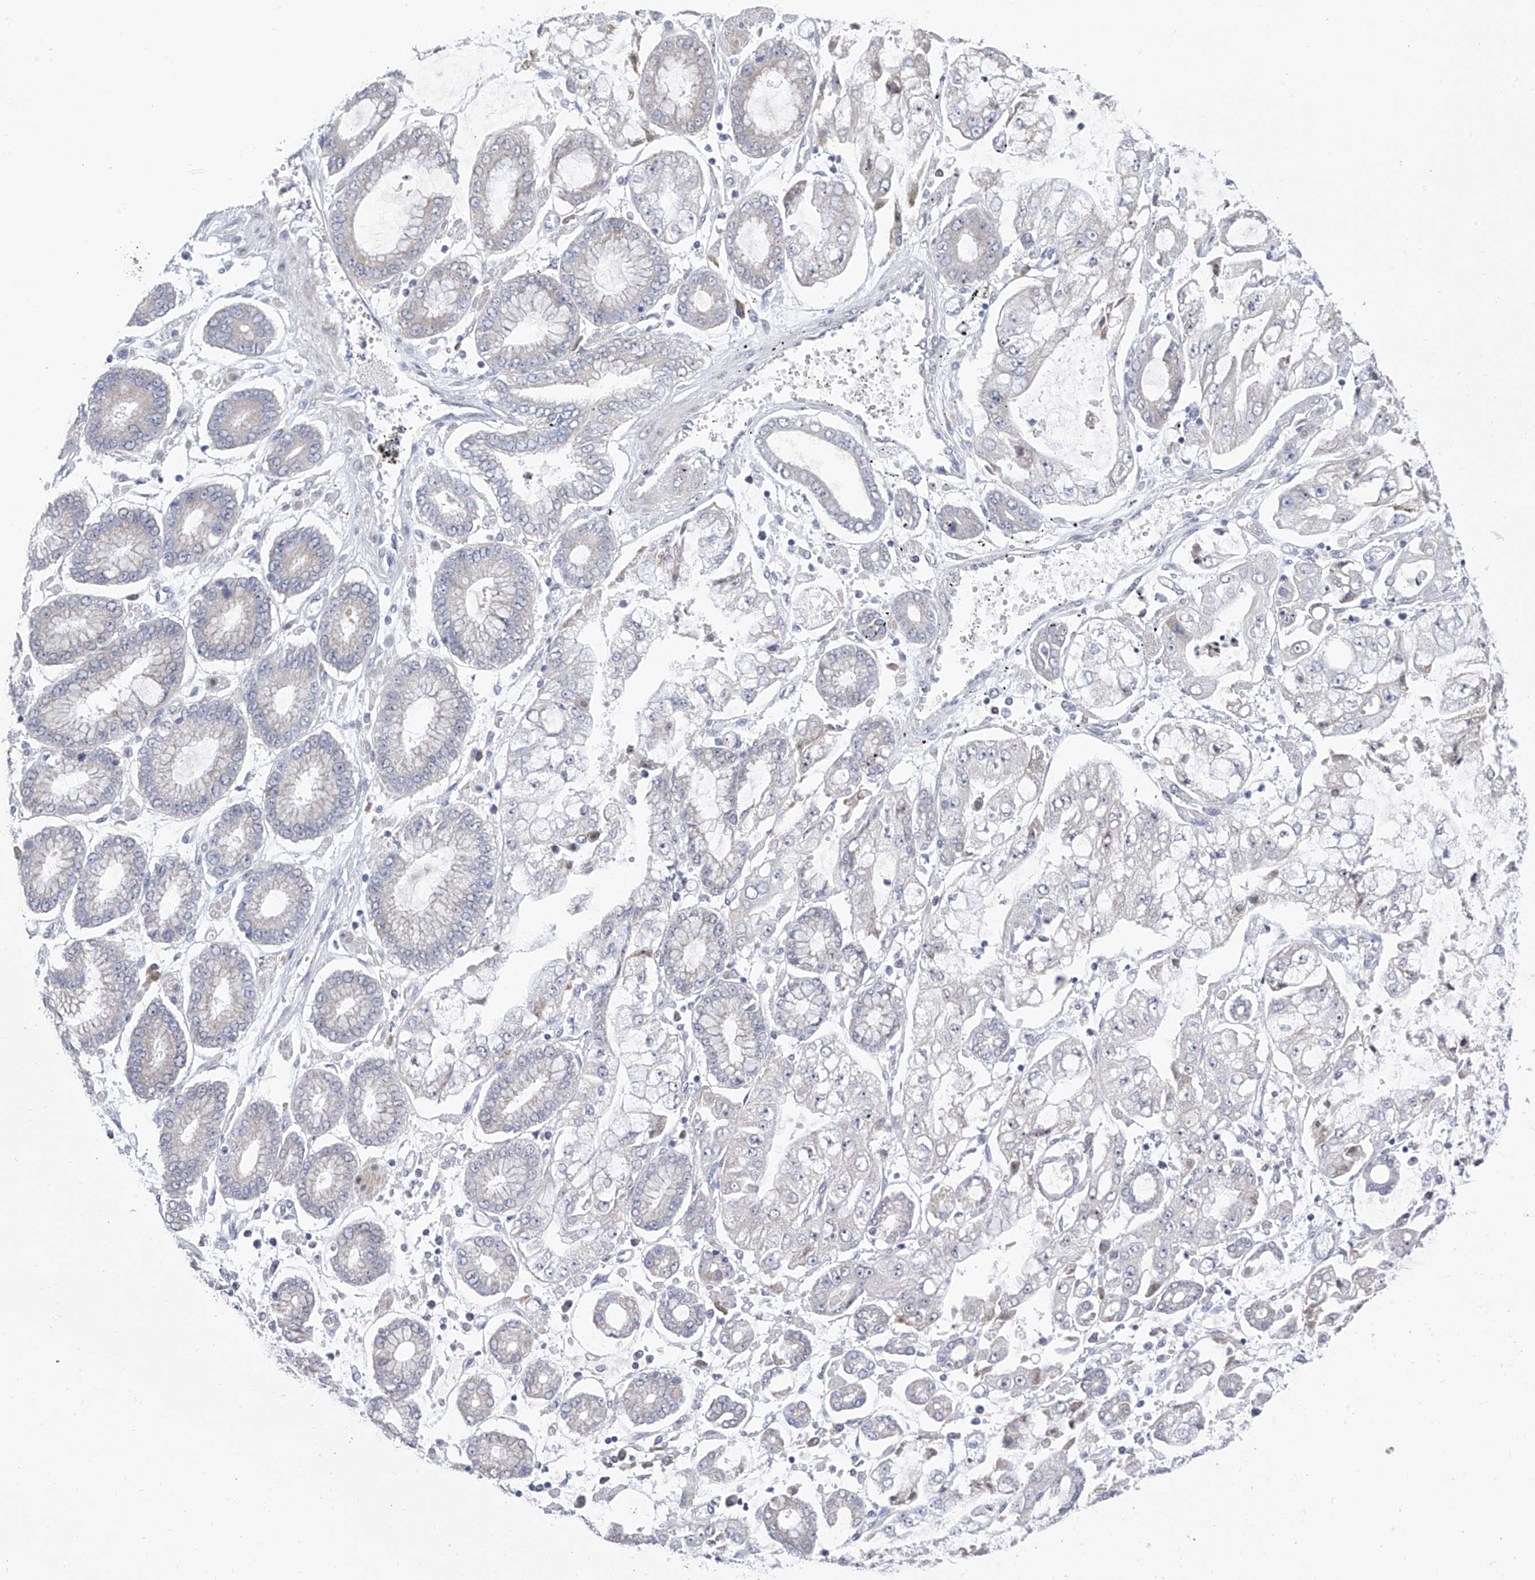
{"staining": {"intensity": "negative", "quantity": "none", "location": "none"}, "tissue": "stomach cancer", "cell_type": "Tumor cells", "image_type": "cancer", "snomed": [{"axis": "morphology", "description": "Adenocarcinoma, NOS"}, {"axis": "topography", "description": "Stomach"}], "caption": "A photomicrograph of human stomach adenocarcinoma is negative for staining in tumor cells.", "gene": "SLCO4A1", "patient": {"sex": "male", "age": 76}}